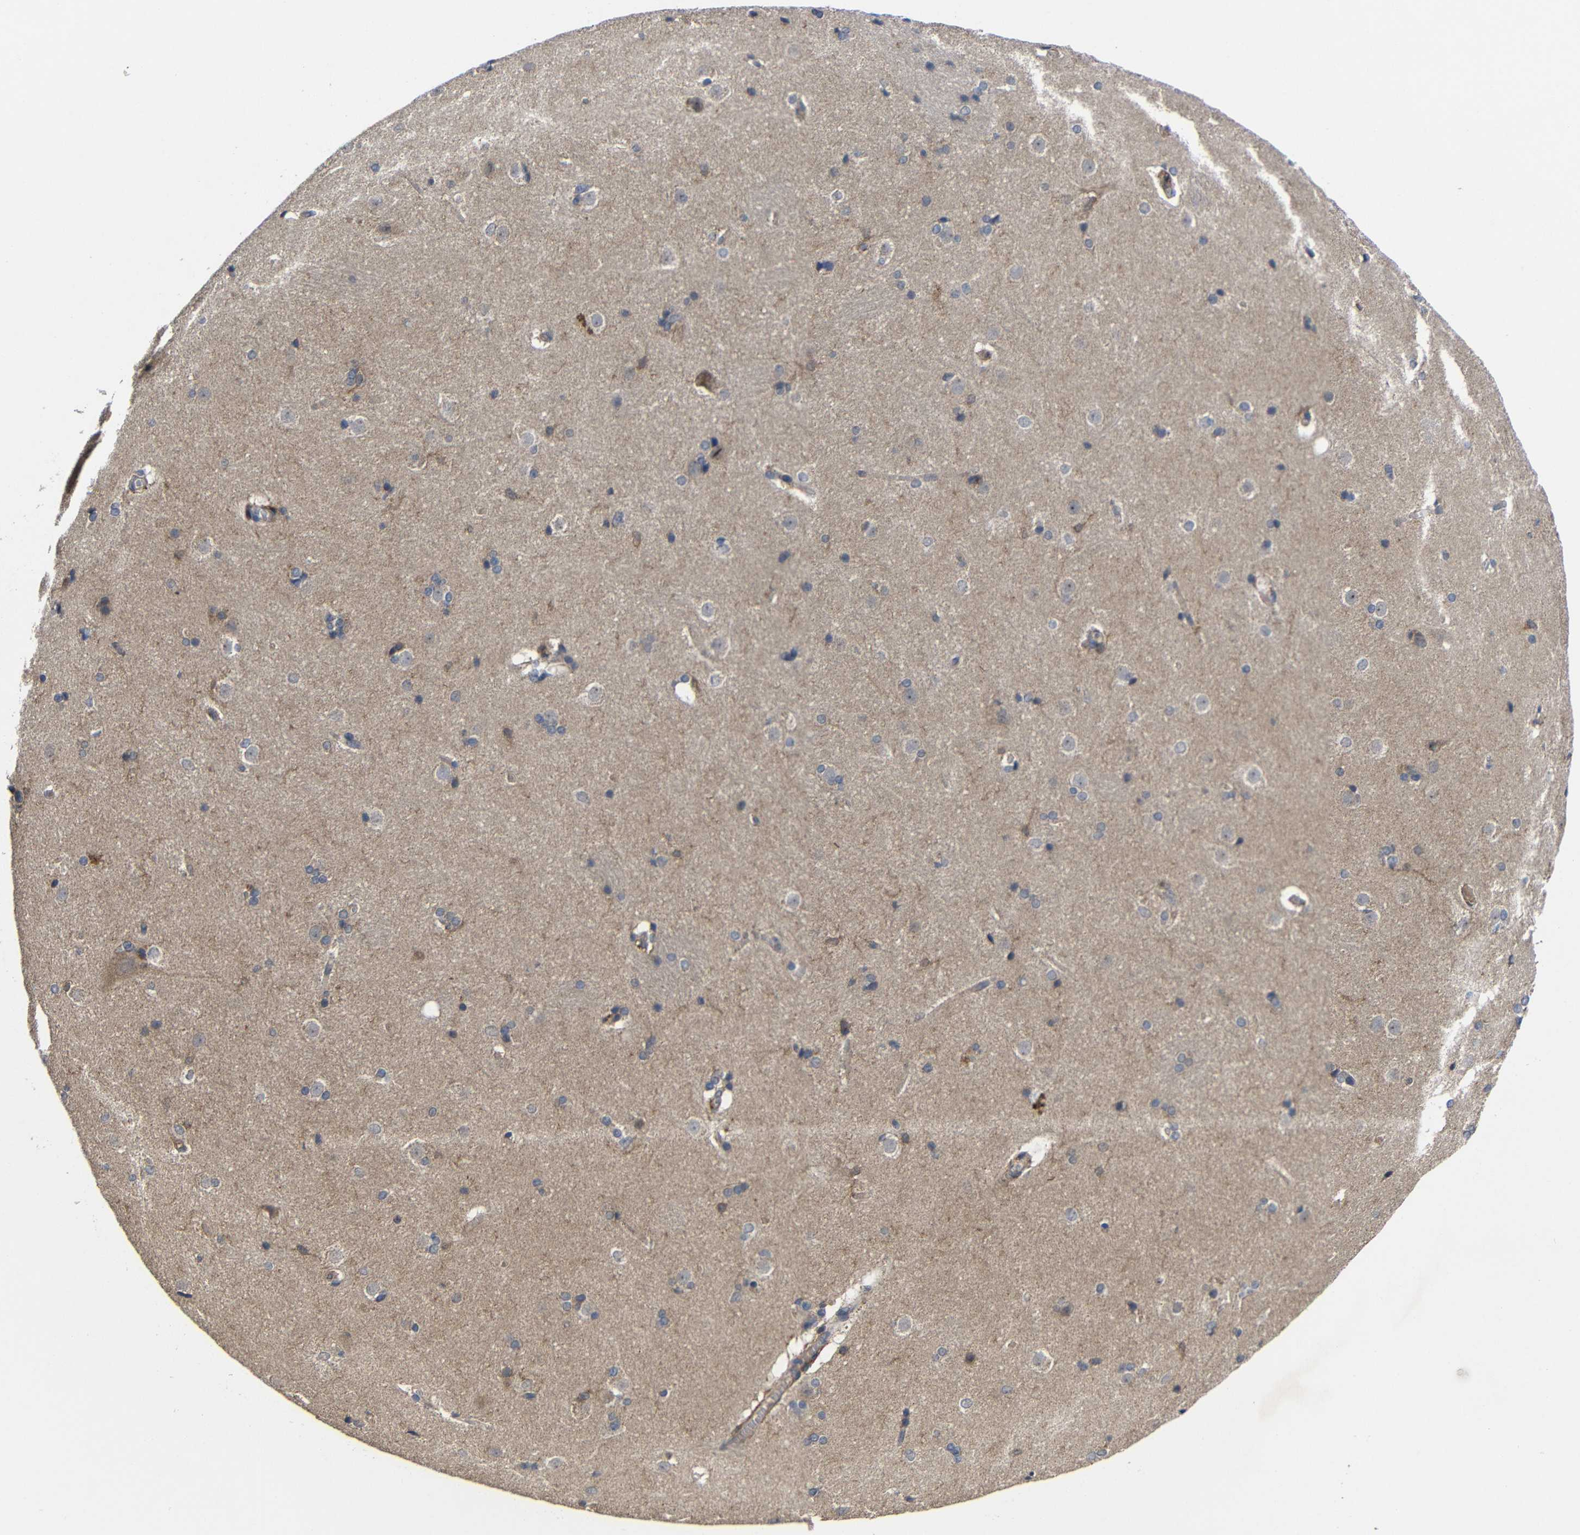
{"staining": {"intensity": "moderate", "quantity": "<25%", "location": "cytoplasmic/membranous"}, "tissue": "caudate", "cell_type": "Glial cells", "image_type": "normal", "snomed": [{"axis": "morphology", "description": "Normal tissue, NOS"}, {"axis": "topography", "description": "Lateral ventricle wall"}], "caption": "An IHC histopathology image of normal tissue is shown. Protein staining in brown highlights moderate cytoplasmic/membranous positivity in caudate within glial cells. Nuclei are stained in blue.", "gene": "LPAR5", "patient": {"sex": "female", "age": 19}}